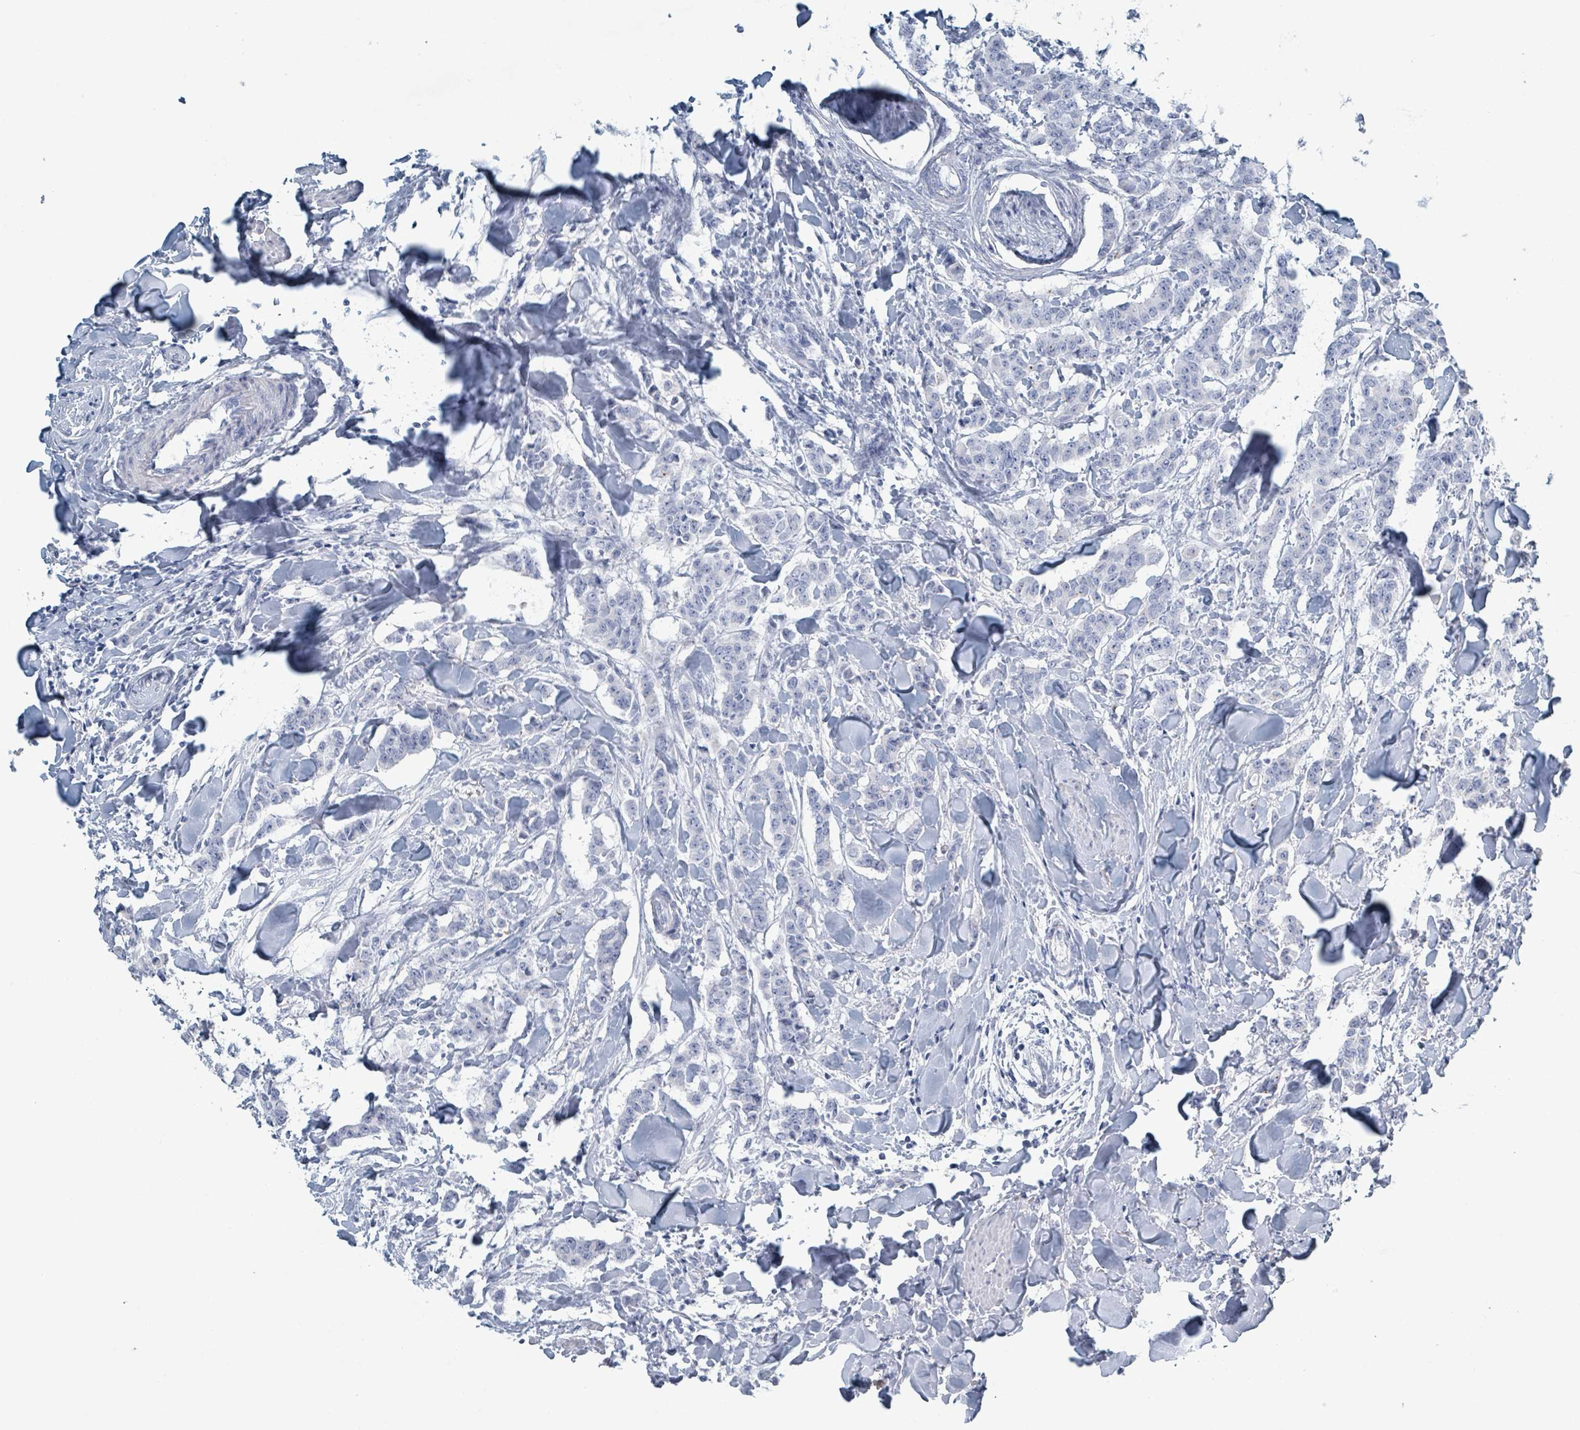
{"staining": {"intensity": "negative", "quantity": "none", "location": "none"}, "tissue": "breast cancer", "cell_type": "Tumor cells", "image_type": "cancer", "snomed": [{"axis": "morphology", "description": "Duct carcinoma"}, {"axis": "topography", "description": "Breast"}], "caption": "DAB immunohistochemical staining of human infiltrating ductal carcinoma (breast) shows no significant staining in tumor cells.", "gene": "HEATR5A", "patient": {"sex": "female", "age": 40}}